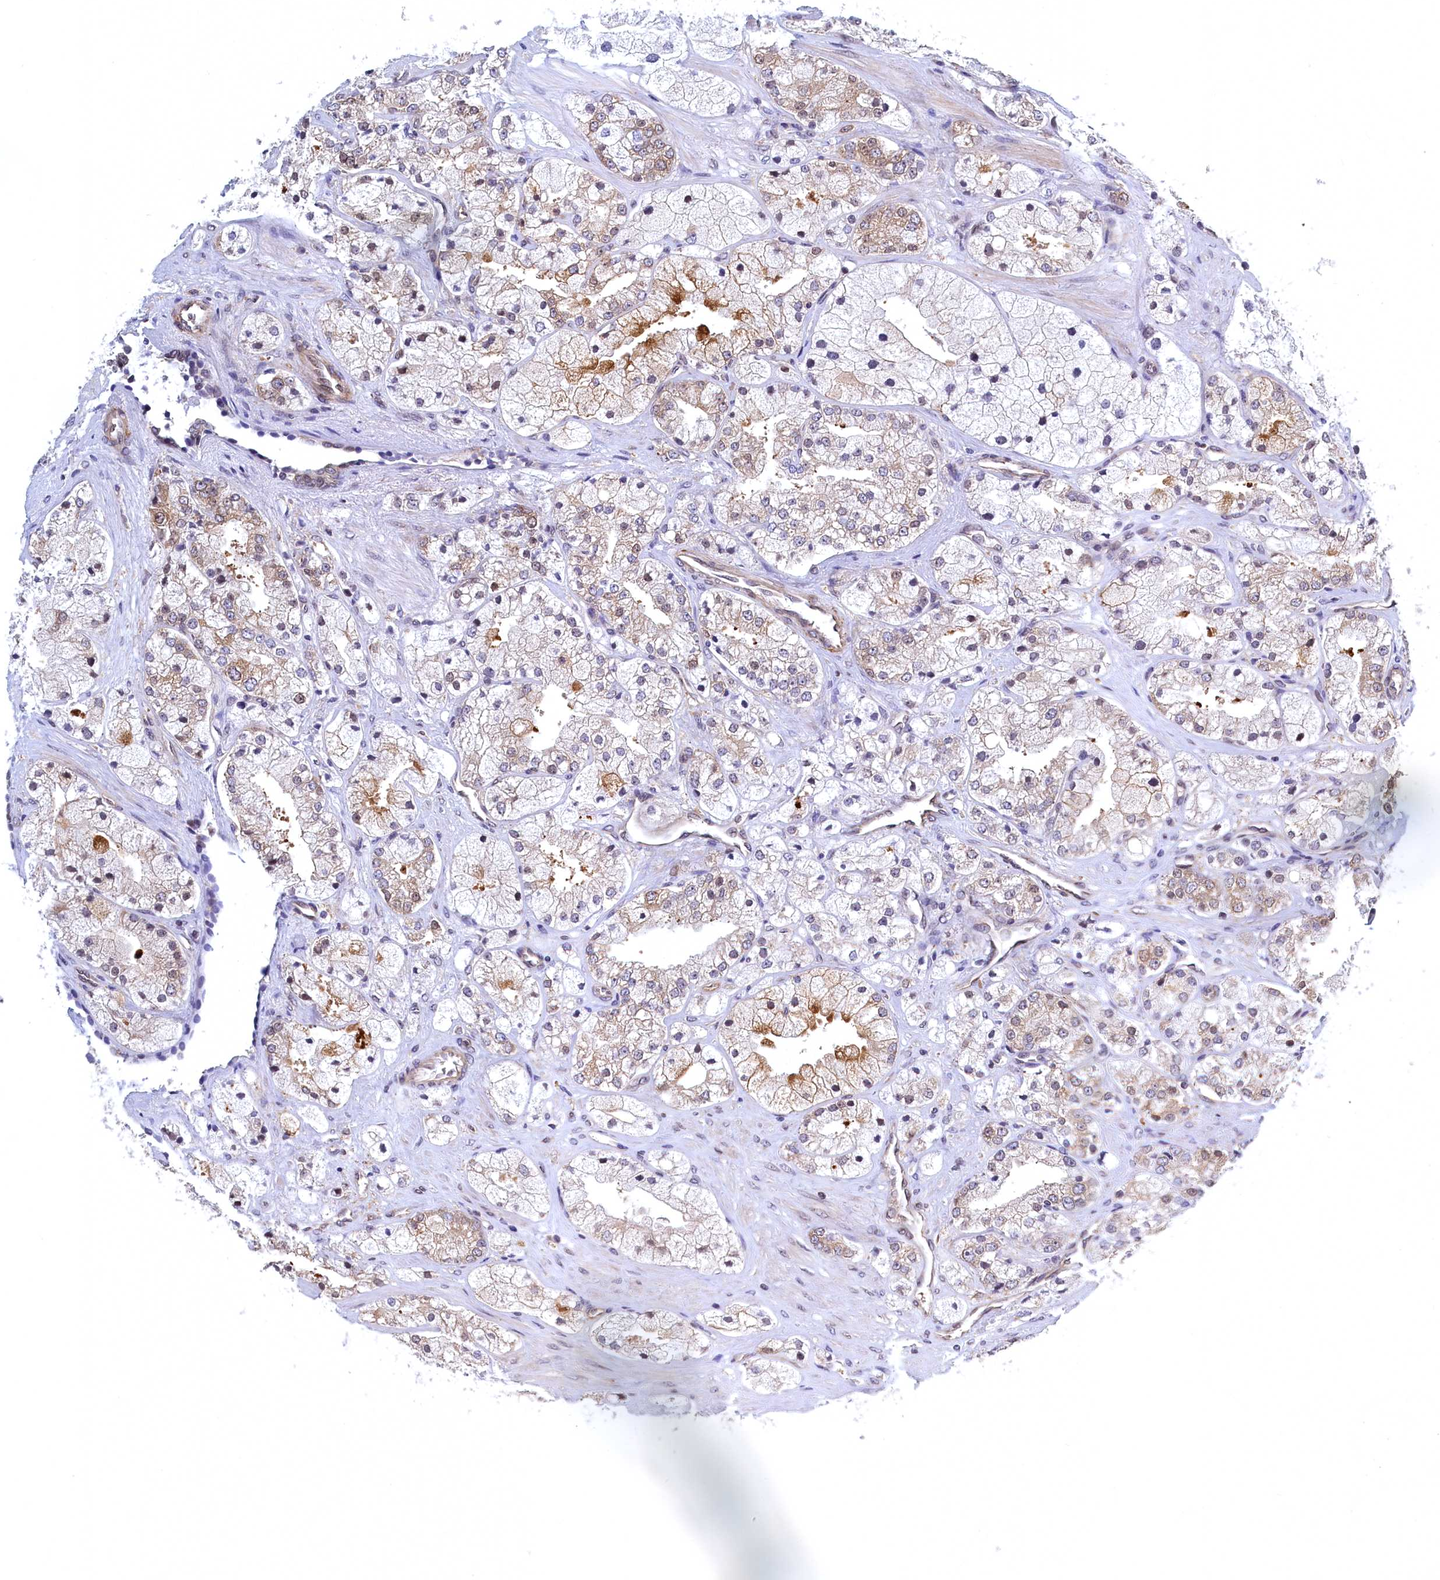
{"staining": {"intensity": "moderate", "quantity": "25%-75%", "location": "cytoplasmic/membranous,nuclear"}, "tissue": "prostate cancer", "cell_type": "Tumor cells", "image_type": "cancer", "snomed": [{"axis": "morphology", "description": "Adenocarcinoma, High grade"}, {"axis": "topography", "description": "Prostate"}], "caption": "Immunohistochemistry (IHC) staining of prostate cancer, which displays medium levels of moderate cytoplasmic/membranous and nuclear staining in approximately 25%-75% of tumor cells indicating moderate cytoplasmic/membranous and nuclear protein expression. The staining was performed using DAB (brown) for protein detection and nuclei were counterstained in hematoxylin (blue).", "gene": "NAA10", "patient": {"sex": "male", "age": 50}}